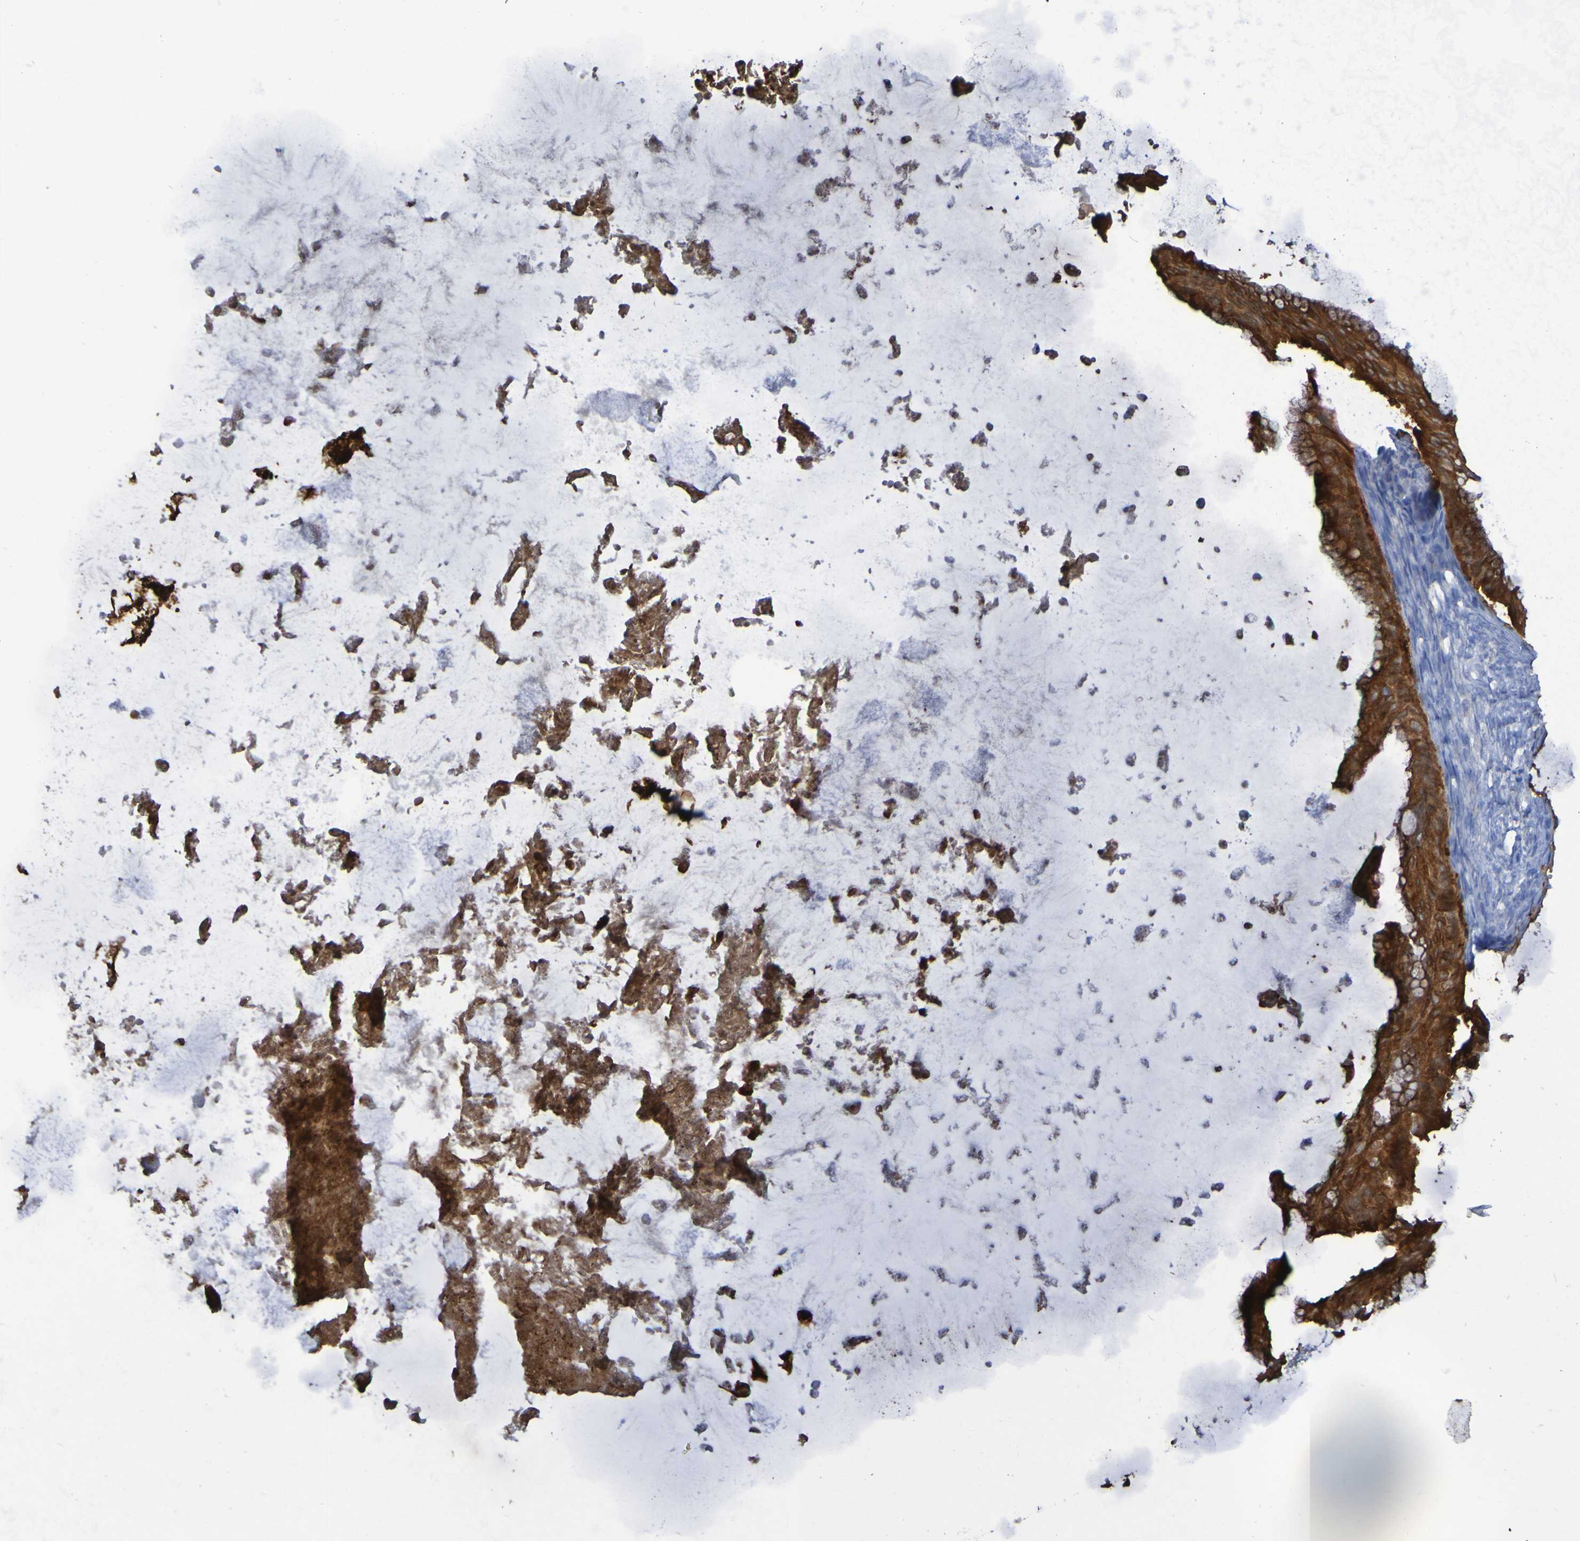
{"staining": {"intensity": "strong", "quantity": ">75%", "location": "cytoplasmic/membranous"}, "tissue": "ovarian cancer", "cell_type": "Tumor cells", "image_type": "cancer", "snomed": [{"axis": "morphology", "description": "Cystadenocarcinoma, mucinous, NOS"}, {"axis": "topography", "description": "Ovary"}], "caption": "Protein expression analysis of mucinous cystadenocarcinoma (ovarian) displays strong cytoplasmic/membranous expression in approximately >75% of tumor cells. (DAB (3,3'-diaminobenzidine) = brown stain, brightfield microscopy at high magnification).", "gene": "MPPE1", "patient": {"sex": "female", "age": 61}}